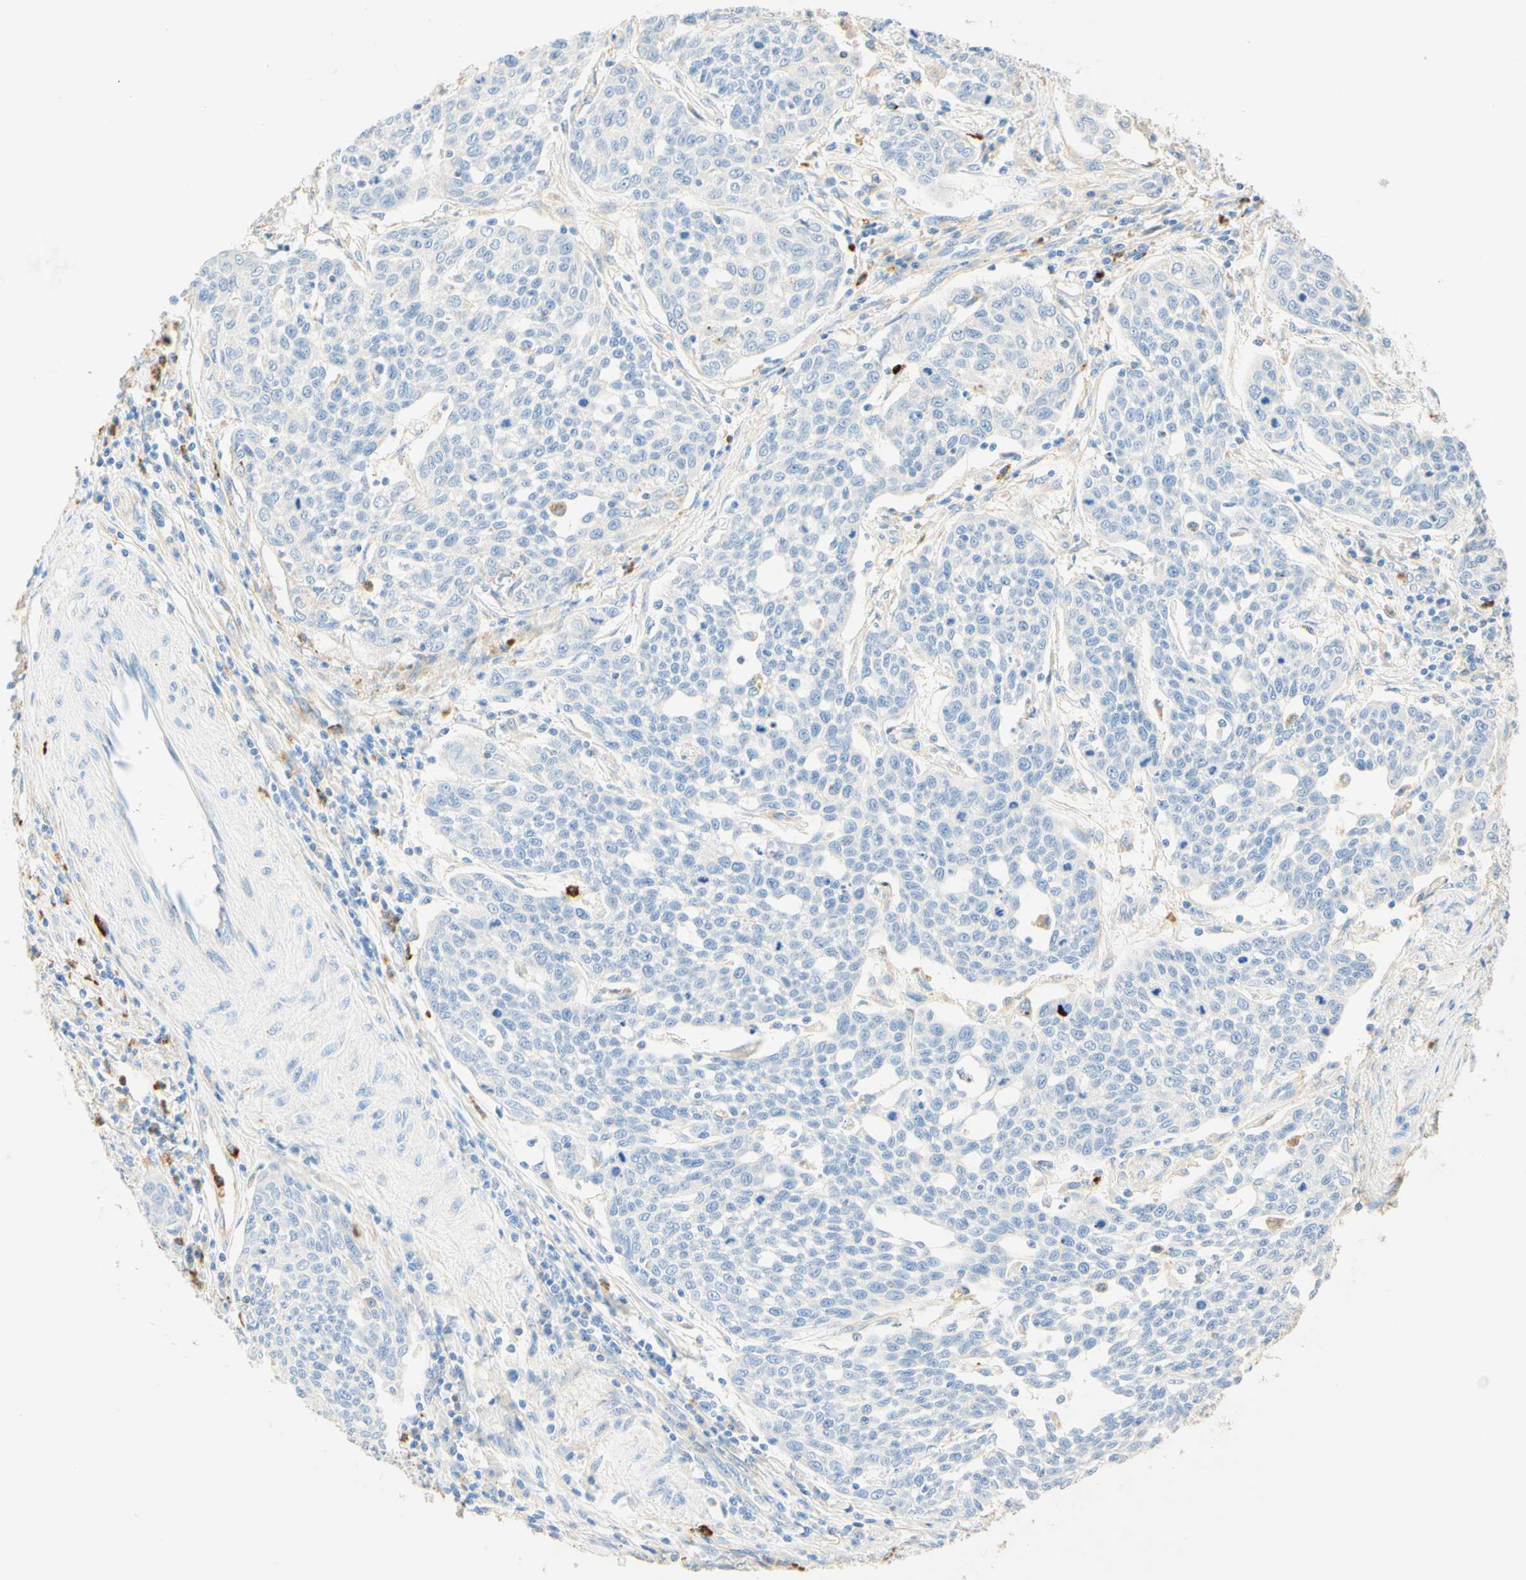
{"staining": {"intensity": "negative", "quantity": "none", "location": "none"}, "tissue": "cervical cancer", "cell_type": "Tumor cells", "image_type": "cancer", "snomed": [{"axis": "morphology", "description": "Squamous cell carcinoma, NOS"}, {"axis": "topography", "description": "Cervix"}], "caption": "High power microscopy image of an immunohistochemistry histopathology image of cervical squamous cell carcinoma, revealing no significant staining in tumor cells. The staining is performed using DAB brown chromogen with nuclei counter-stained in using hematoxylin.", "gene": "CD63", "patient": {"sex": "female", "age": 34}}